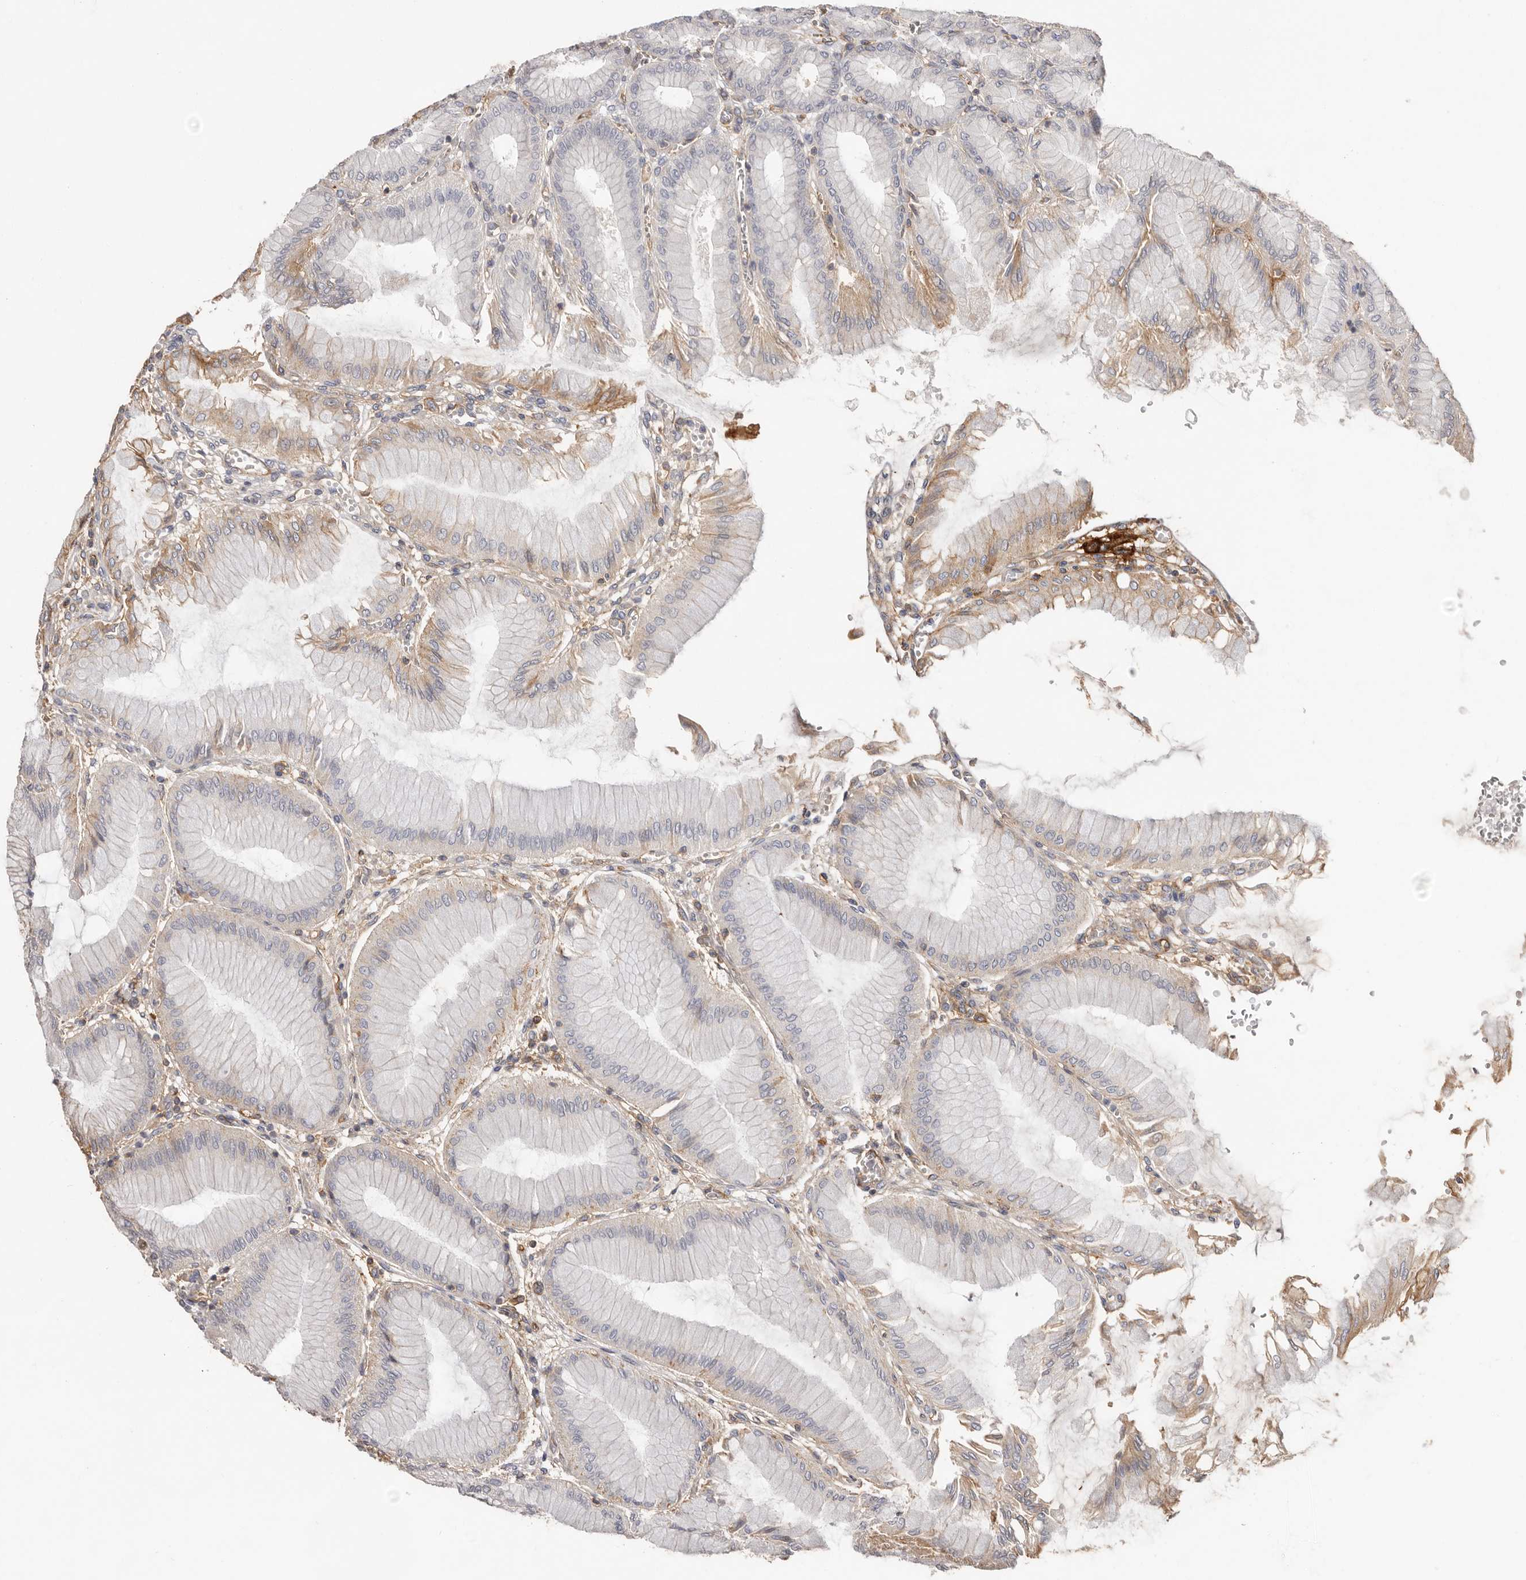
{"staining": {"intensity": "weak", "quantity": "<25%", "location": "cytoplasmic/membranous"}, "tissue": "stomach", "cell_type": "Glandular cells", "image_type": "normal", "snomed": [{"axis": "morphology", "description": "Normal tissue, NOS"}, {"axis": "topography", "description": "Stomach, upper"}], "caption": "Image shows no significant protein staining in glandular cells of normal stomach. (Stains: DAB (3,3'-diaminobenzidine) immunohistochemistry (IHC) with hematoxylin counter stain, Microscopy: brightfield microscopy at high magnification).", "gene": "MMACHC", "patient": {"sex": "female", "age": 56}}